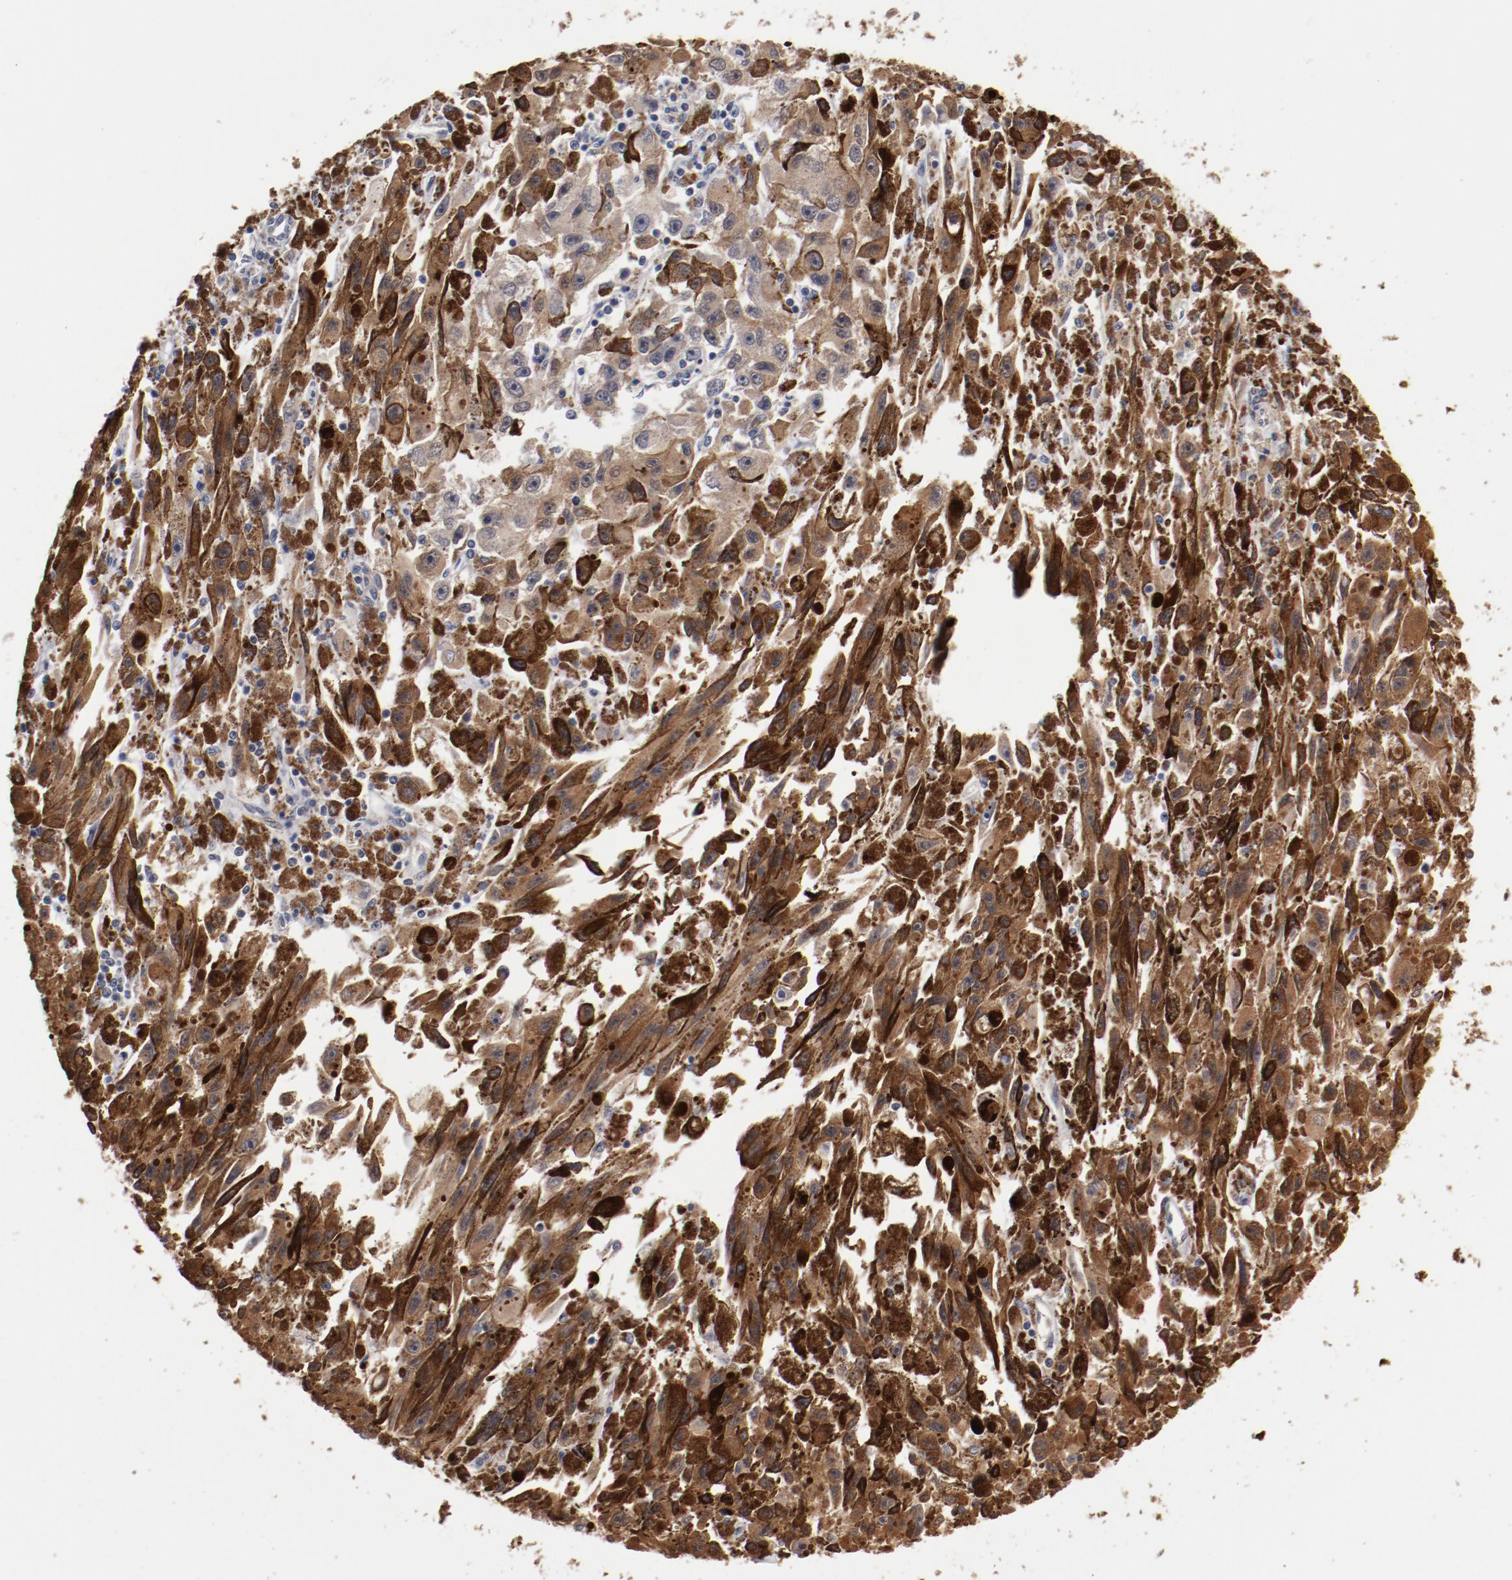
{"staining": {"intensity": "moderate", "quantity": "25%-75%", "location": "cytoplasmic/membranous"}, "tissue": "melanoma", "cell_type": "Tumor cells", "image_type": "cancer", "snomed": [{"axis": "morphology", "description": "Malignant melanoma, NOS"}, {"axis": "topography", "description": "Skin"}], "caption": "Immunohistochemical staining of malignant melanoma shows medium levels of moderate cytoplasmic/membranous protein staining in about 25%-75% of tumor cells.", "gene": "MIF", "patient": {"sex": "female", "age": 104}}